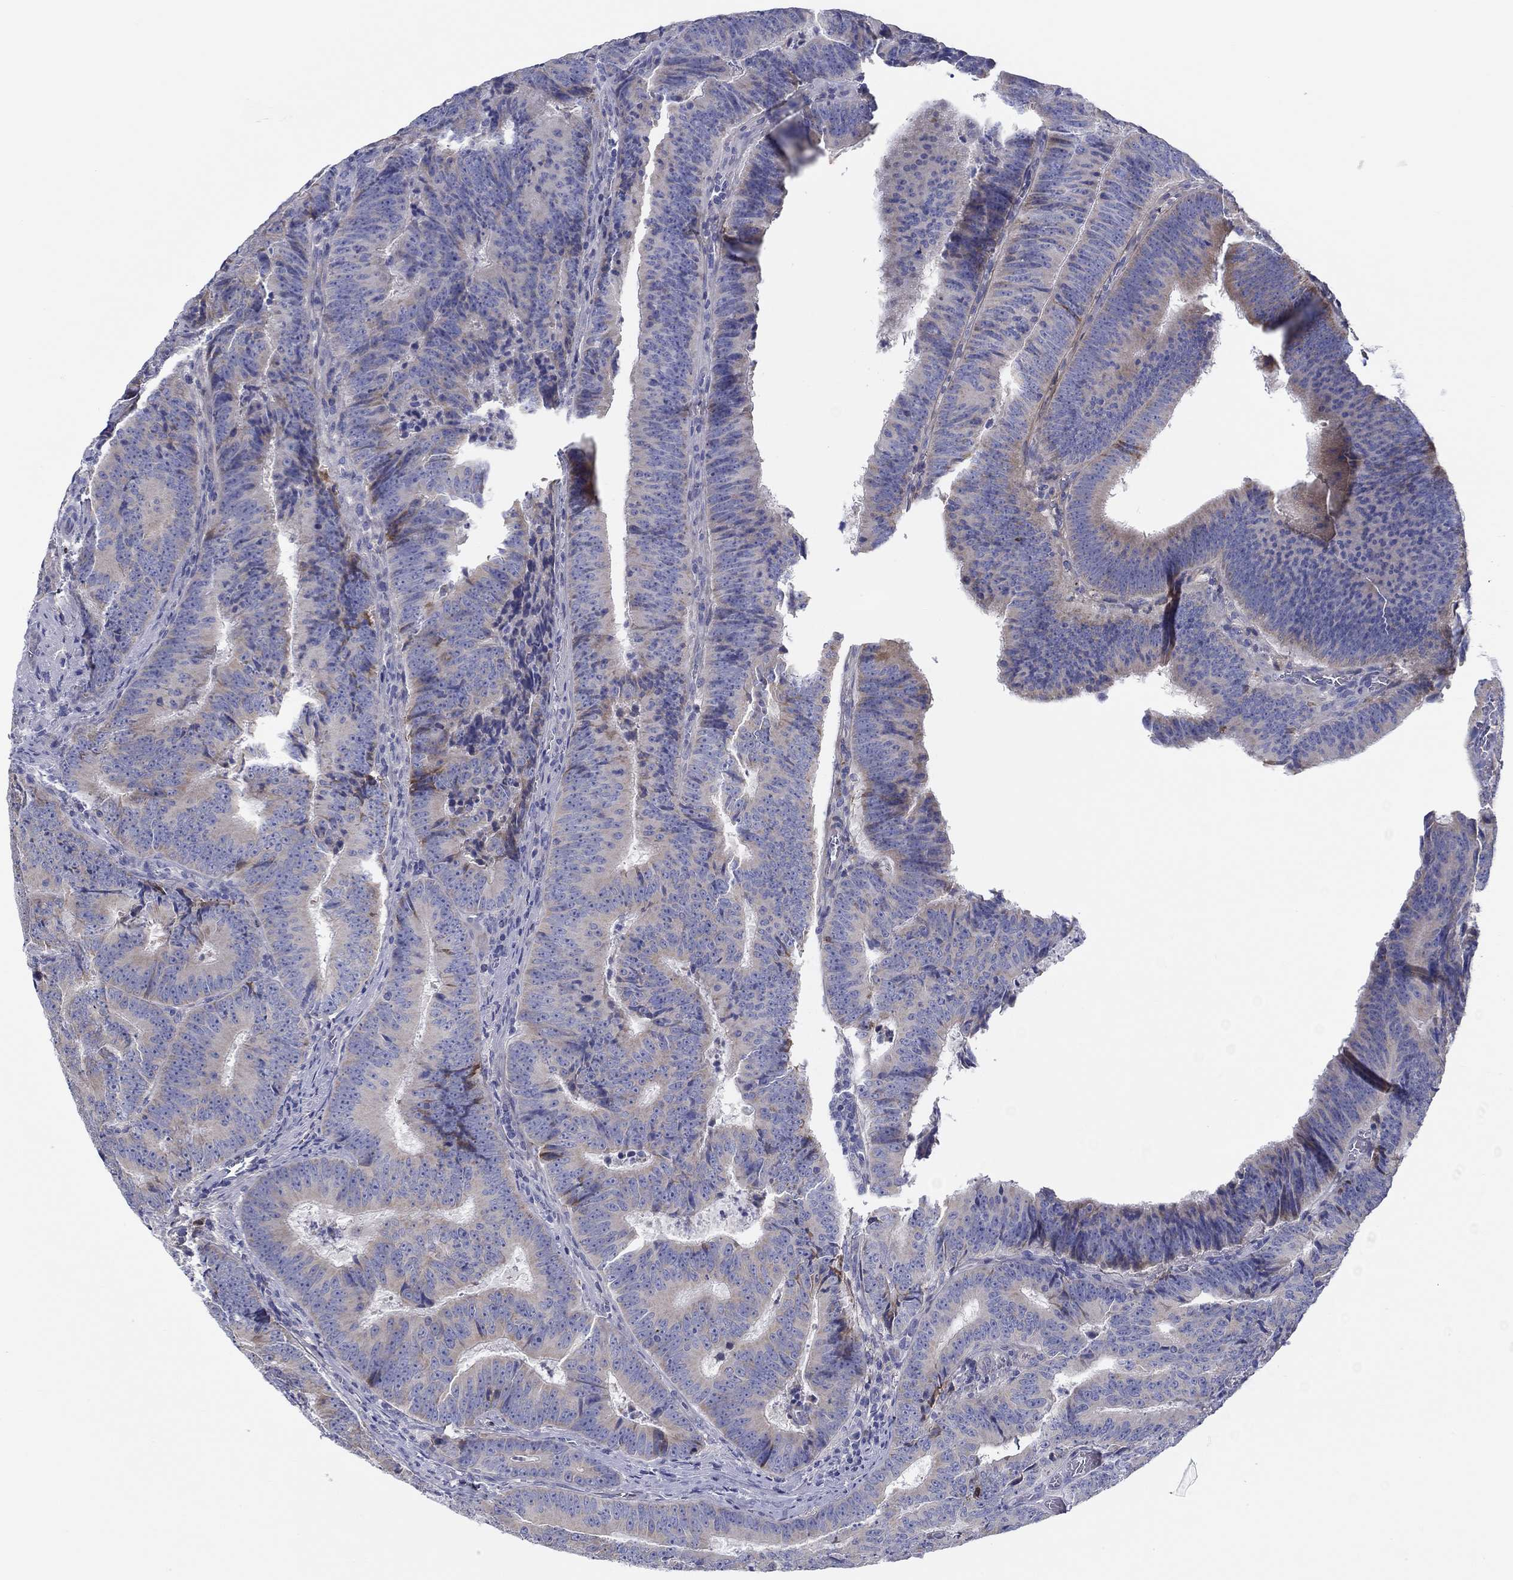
{"staining": {"intensity": "negative", "quantity": "none", "location": "none"}, "tissue": "colorectal cancer", "cell_type": "Tumor cells", "image_type": "cancer", "snomed": [{"axis": "morphology", "description": "Adenocarcinoma, NOS"}, {"axis": "topography", "description": "Colon"}], "caption": "Immunohistochemistry micrograph of neoplastic tissue: colorectal cancer stained with DAB (3,3'-diaminobenzidine) shows no significant protein expression in tumor cells.", "gene": "HAPLN4", "patient": {"sex": "female", "age": 82}}